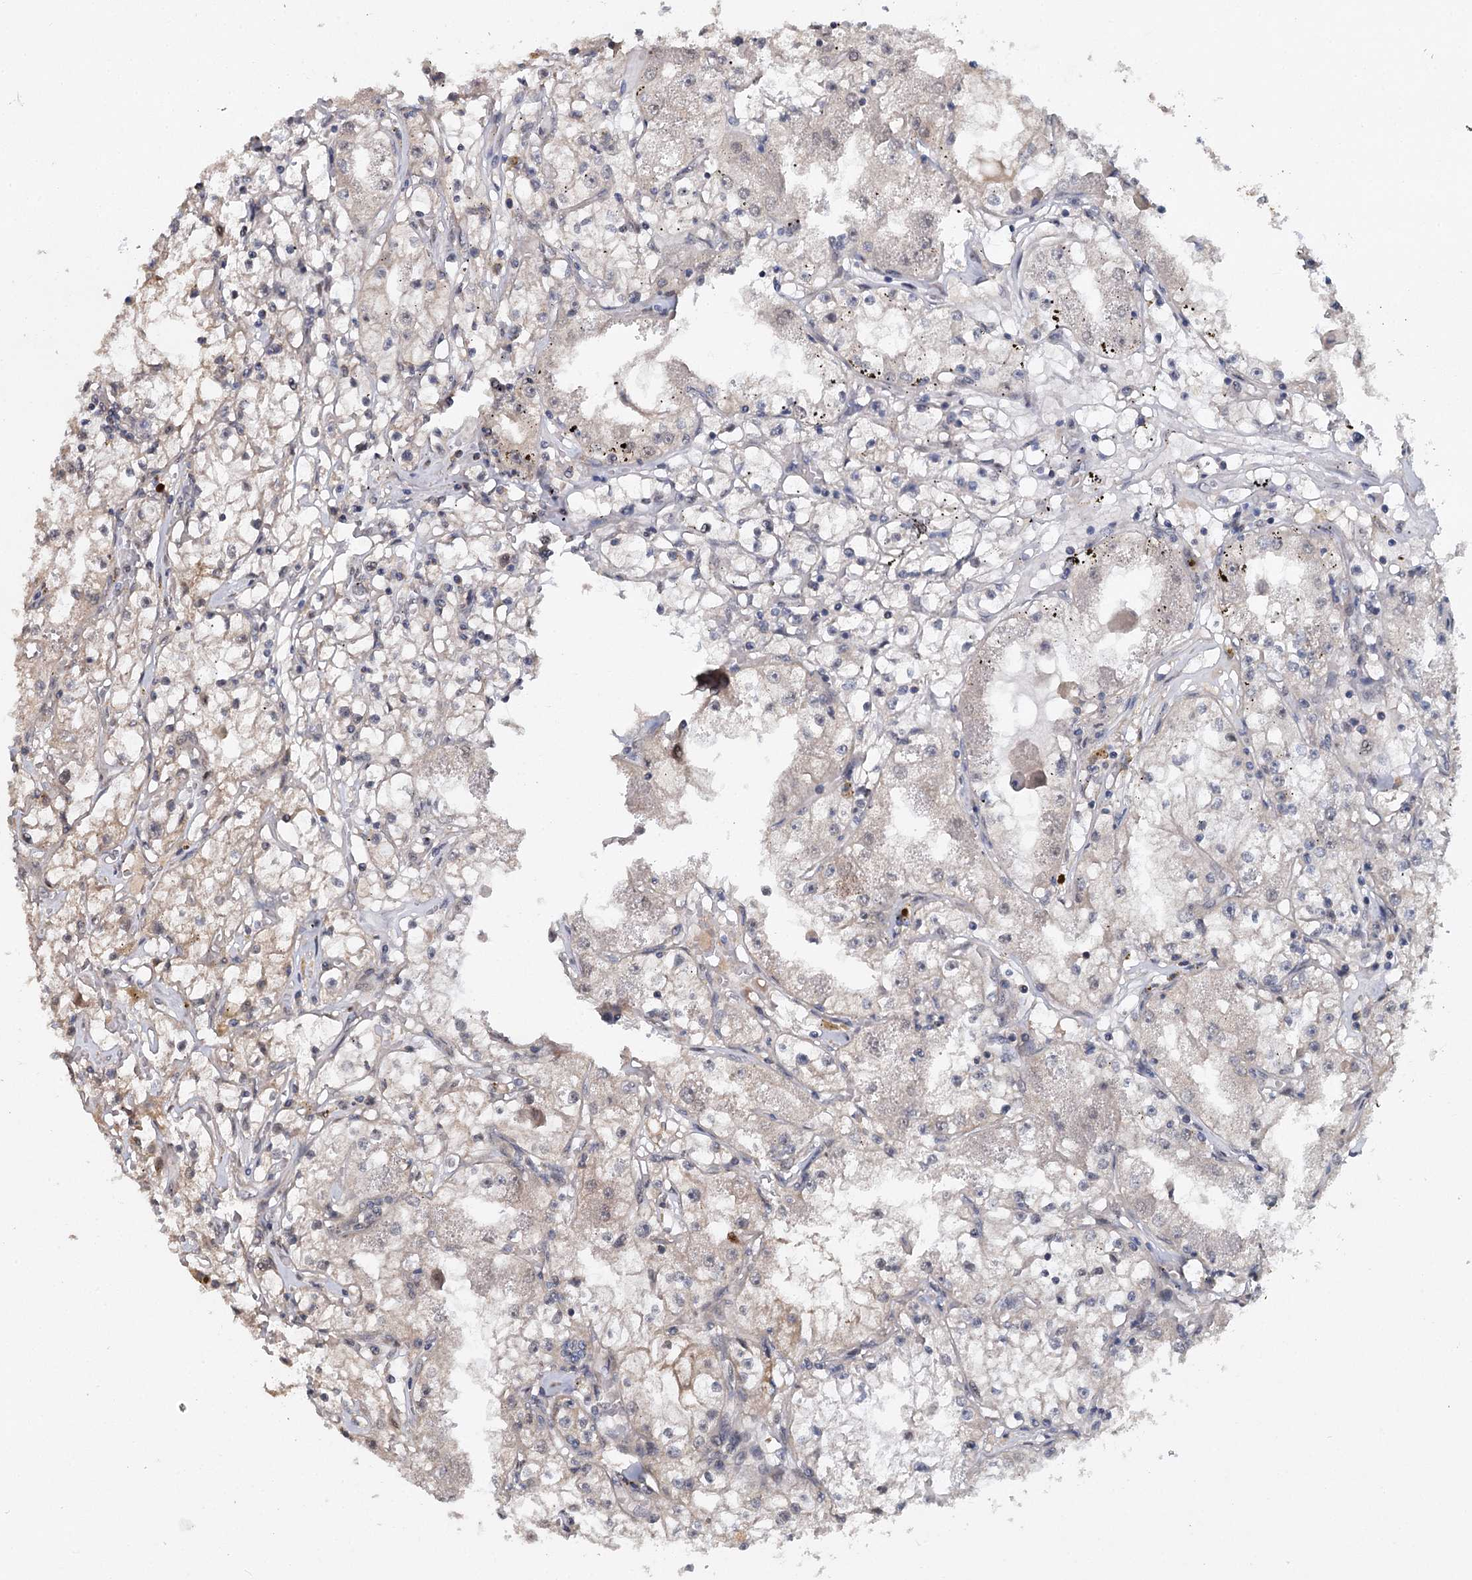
{"staining": {"intensity": "negative", "quantity": "none", "location": "none"}, "tissue": "renal cancer", "cell_type": "Tumor cells", "image_type": "cancer", "snomed": [{"axis": "morphology", "description": "Adenocarcinoma, NOS"}, {"axis": "topography", "description": "Kidney"}], "caption": "Immunohistochemistry of renal cancer displays no expression in tumor cells.", "gene": "MYG1", "patient": {"sex": "male", "age": 56}}